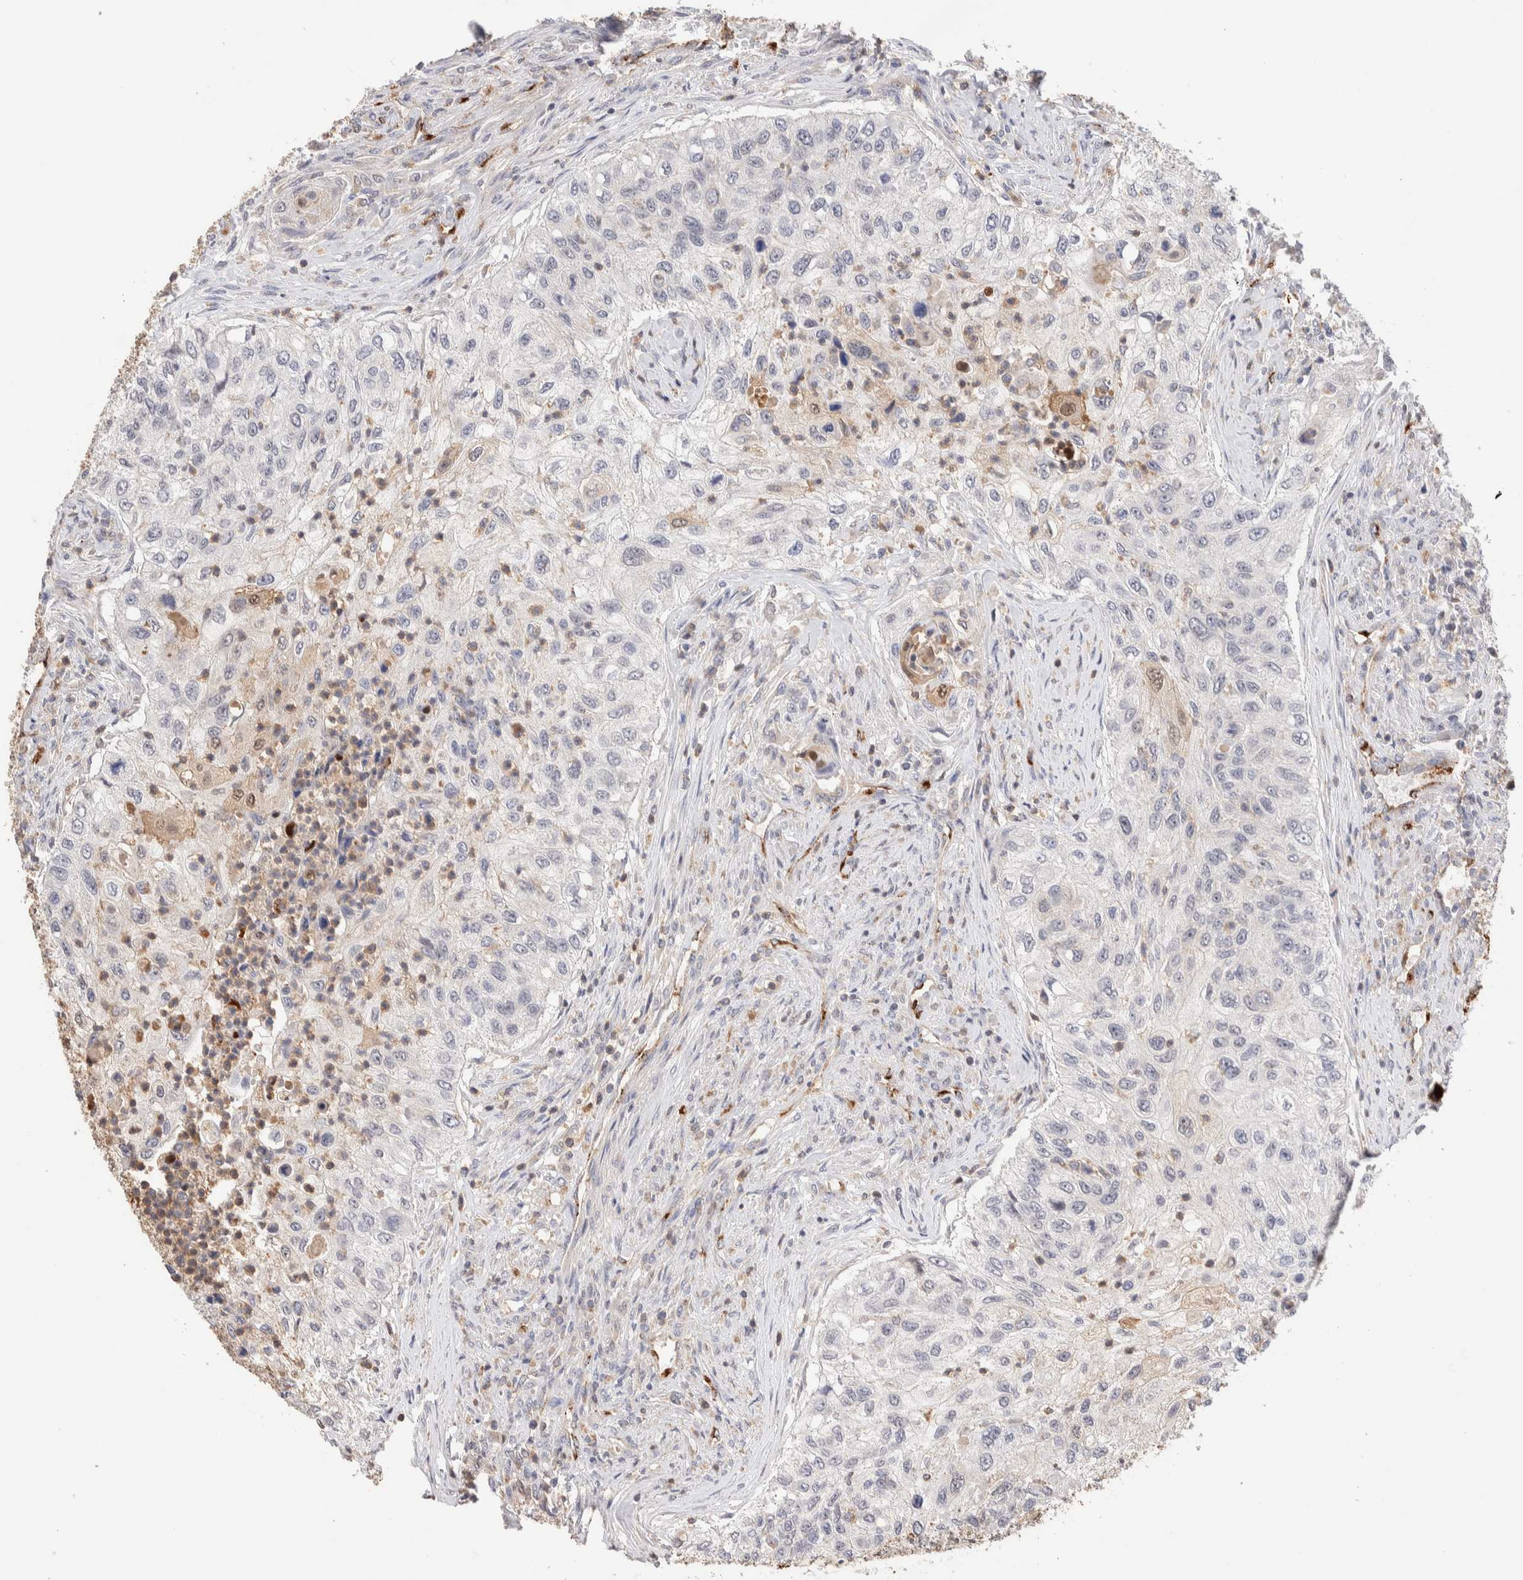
{"staining": {"intensity": "negative", "quantity": "none", "location": "none"}, "tissue": "urothelial cancer", "cell_type": "Tumor cells", "image_type": "cancer", "snomed": [{"axis": "morphology", "description": "Urothelial carcinoma, High grade"}, {"axis": "topography", "description": "Urinary bladder"}], "caption": "Immunohistochemistry (IHC) of urothelial cancer reveals no staining in tumor cells.", "gene": "NSMAF", "patient": {"sex": "female", "age": 60}}